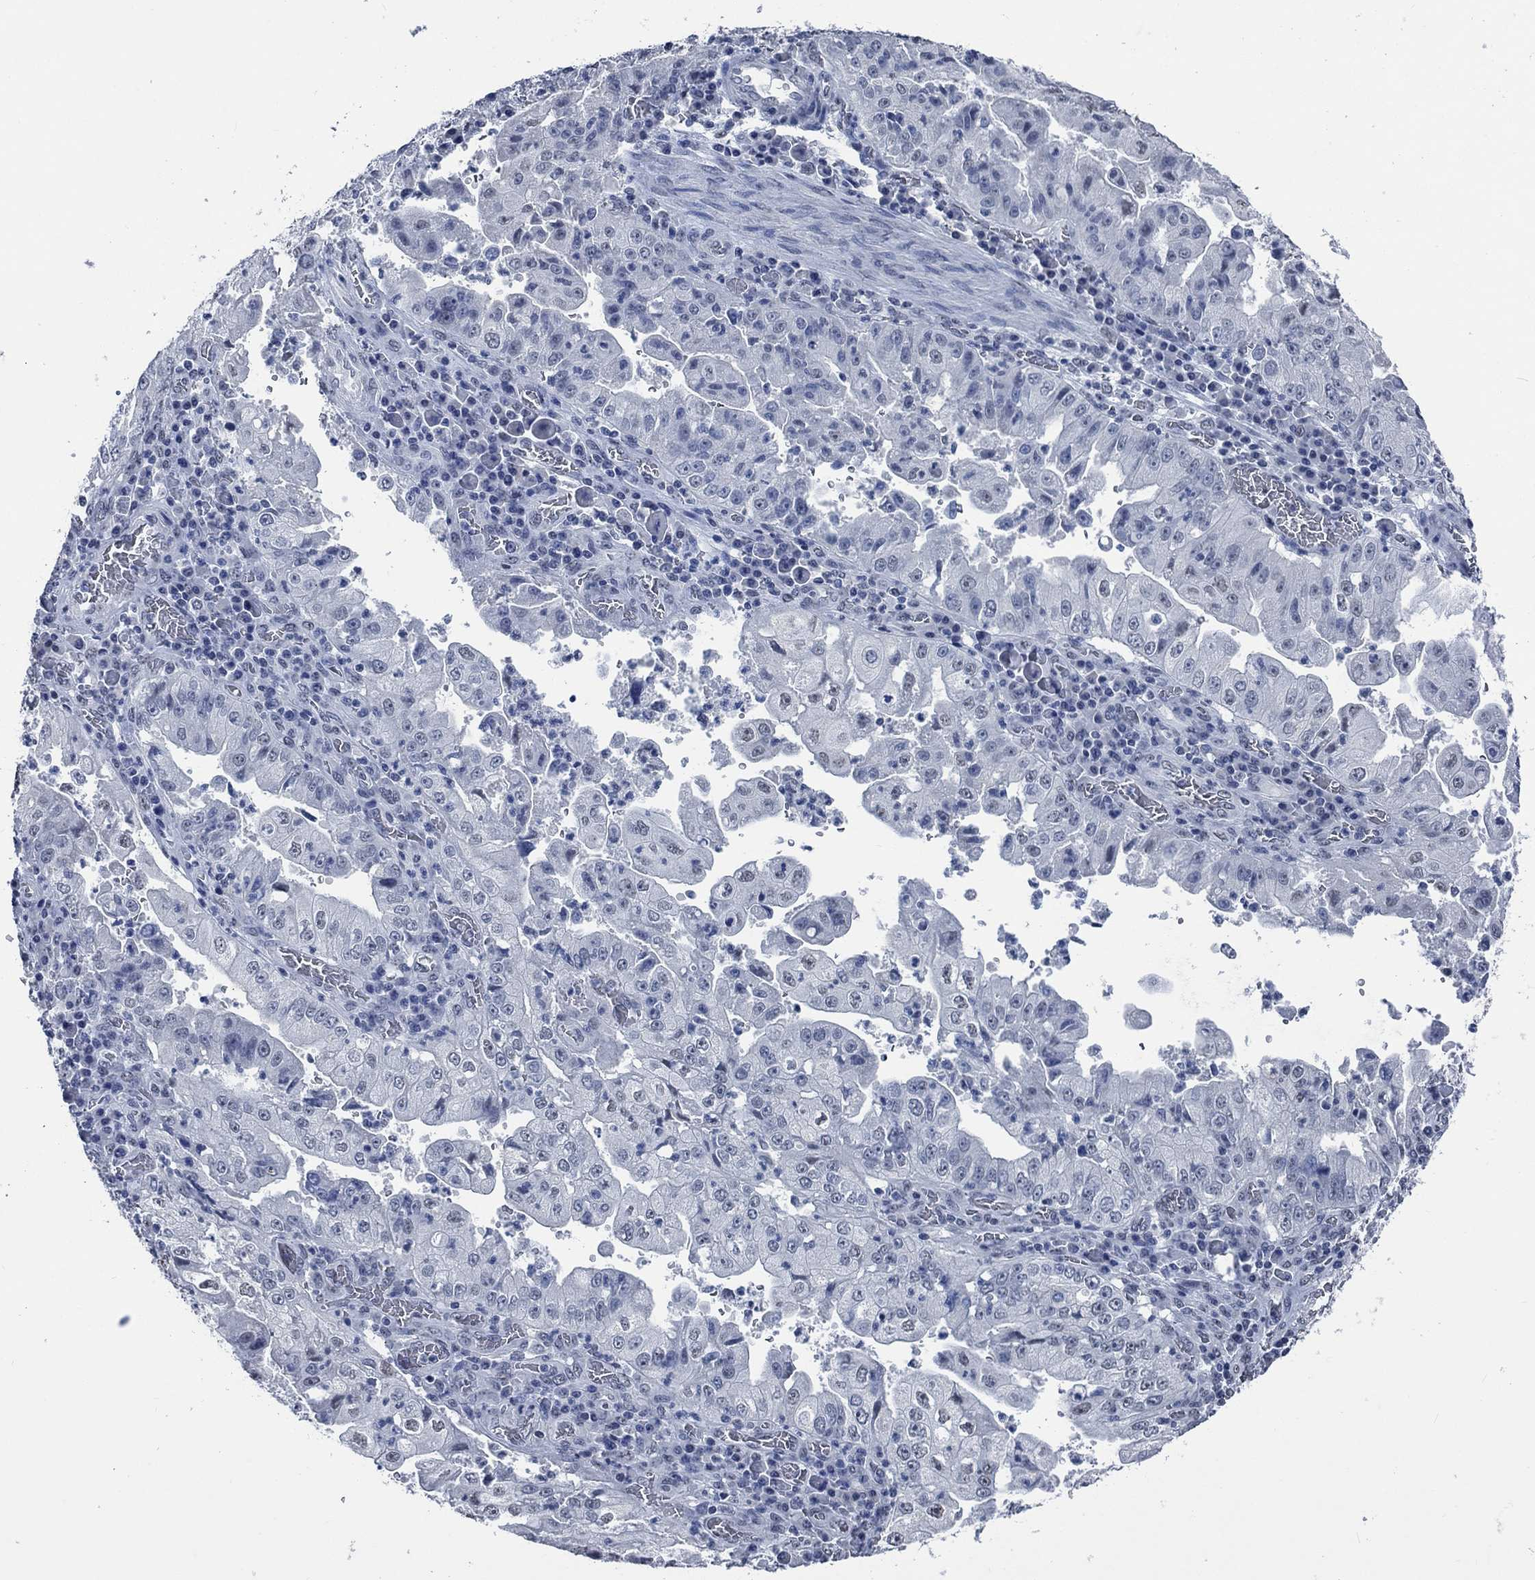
{"staining": {"intensity": "negative", "quantity": "none", "location": "none"}, "tissue": "stomach cancer", "cell_type": "Tumor cells", "image_type": "cancer", "snomed": [{"axis": "morphology", "description": "Adenocarcinoma, NOS"}, {"axis": "topography", "description": "Stomach"}], "caption": "The photomicrograph reveals no significant staining in tumor cells of adenocarcinoma (stomach).", "gene": "OBSCN", "patient": {"sex": "male", "age": 76}}